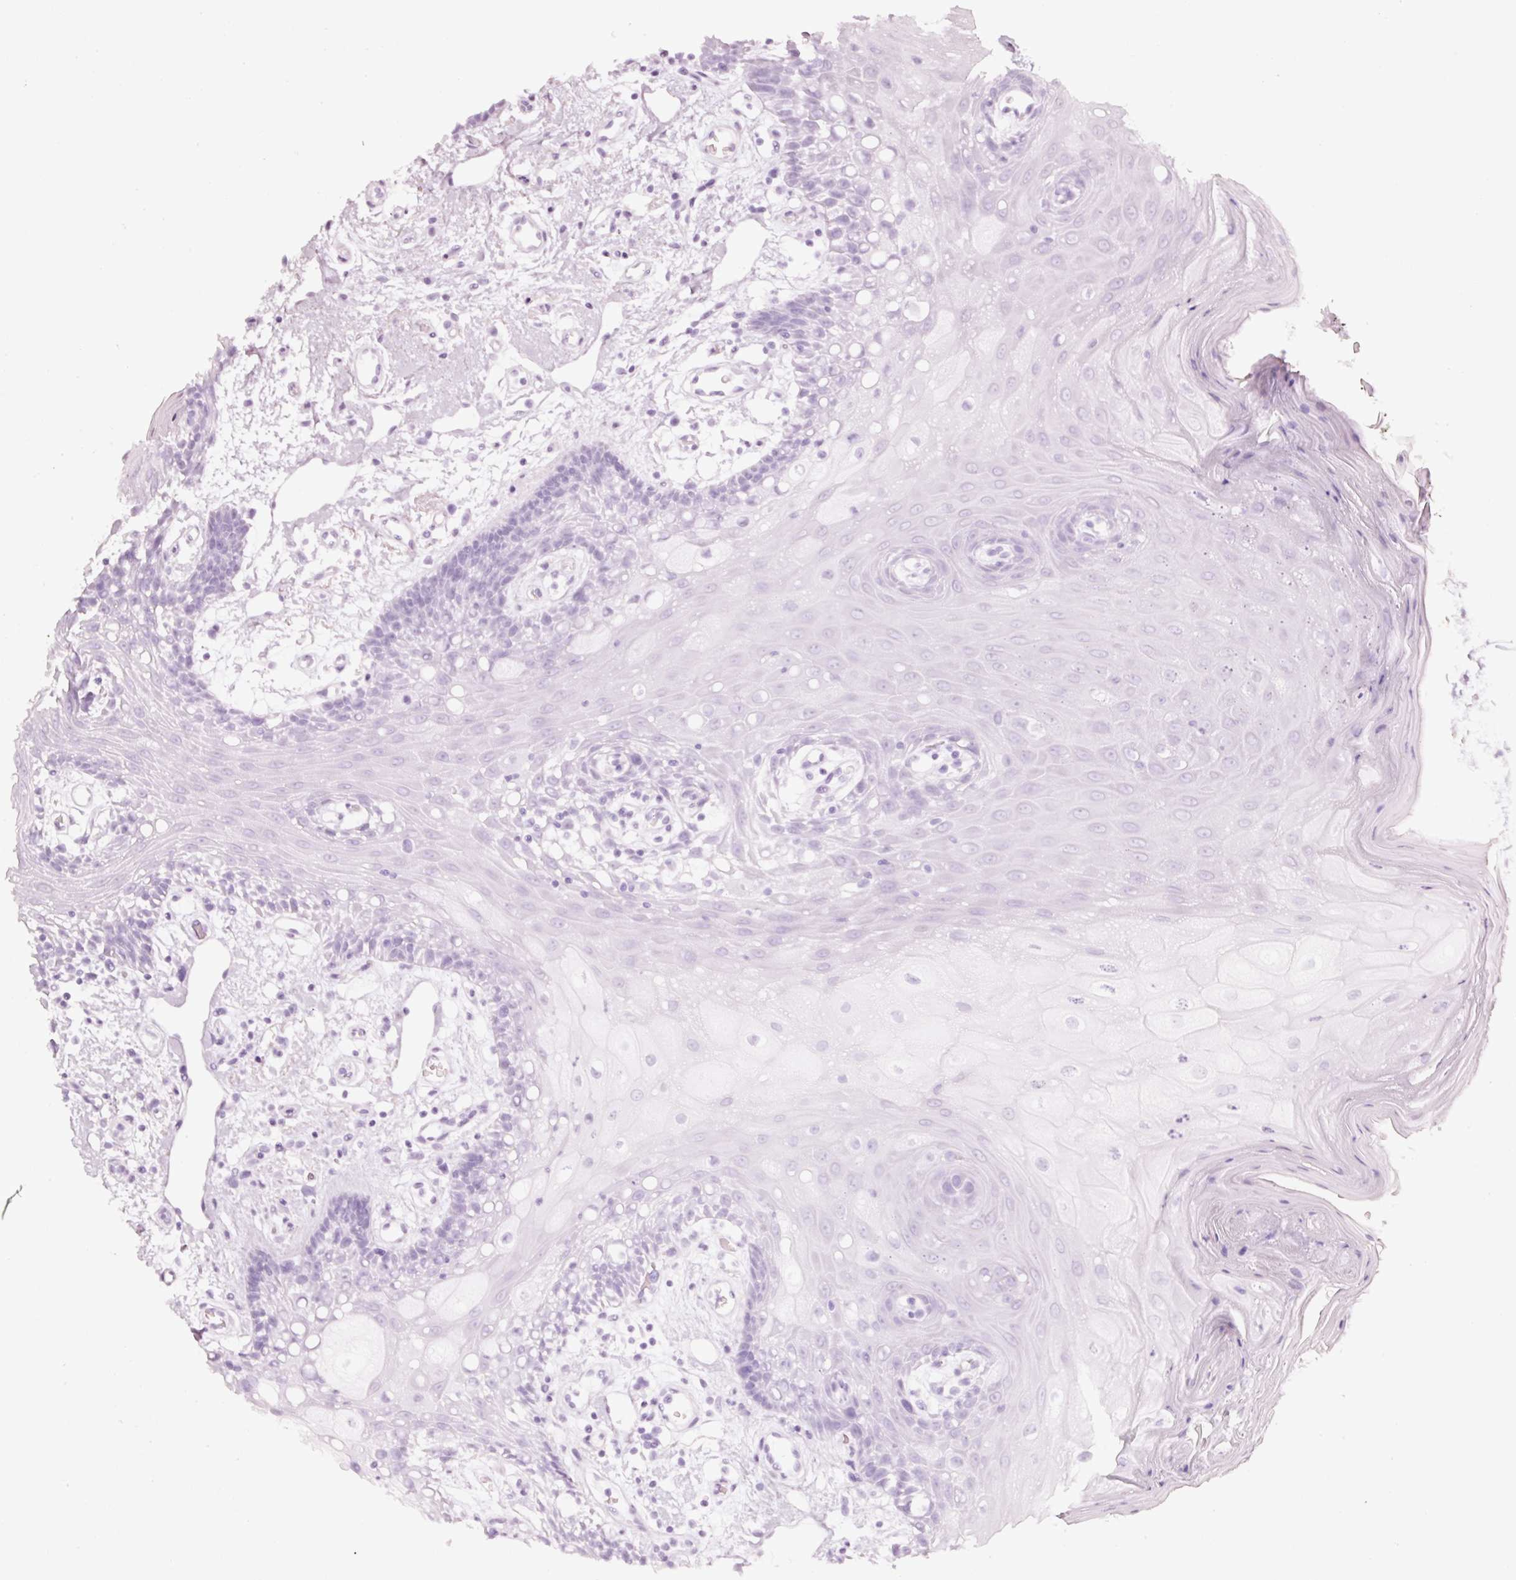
{"staining": {"intensity": "negative", "quantity": "none", "location": "none"}, "tissue": "oral mucosa", "cell_type": "Squamous epithelial cells", "image_type": "normal", "snomed": [{"axis": "morphology", "description": "Normal tissue, NOS"}, {"axis": "topography", "description": "Oral tissue"}], "caption": "Immunohistochemistry micrograph of benign oral mucosa: oral mucosa stained with DAB exhibits no significant protein expression in squamous epithelial cells.", "gene": "LDHAL6B", "patient": {"sex": "female", "age": 59}}